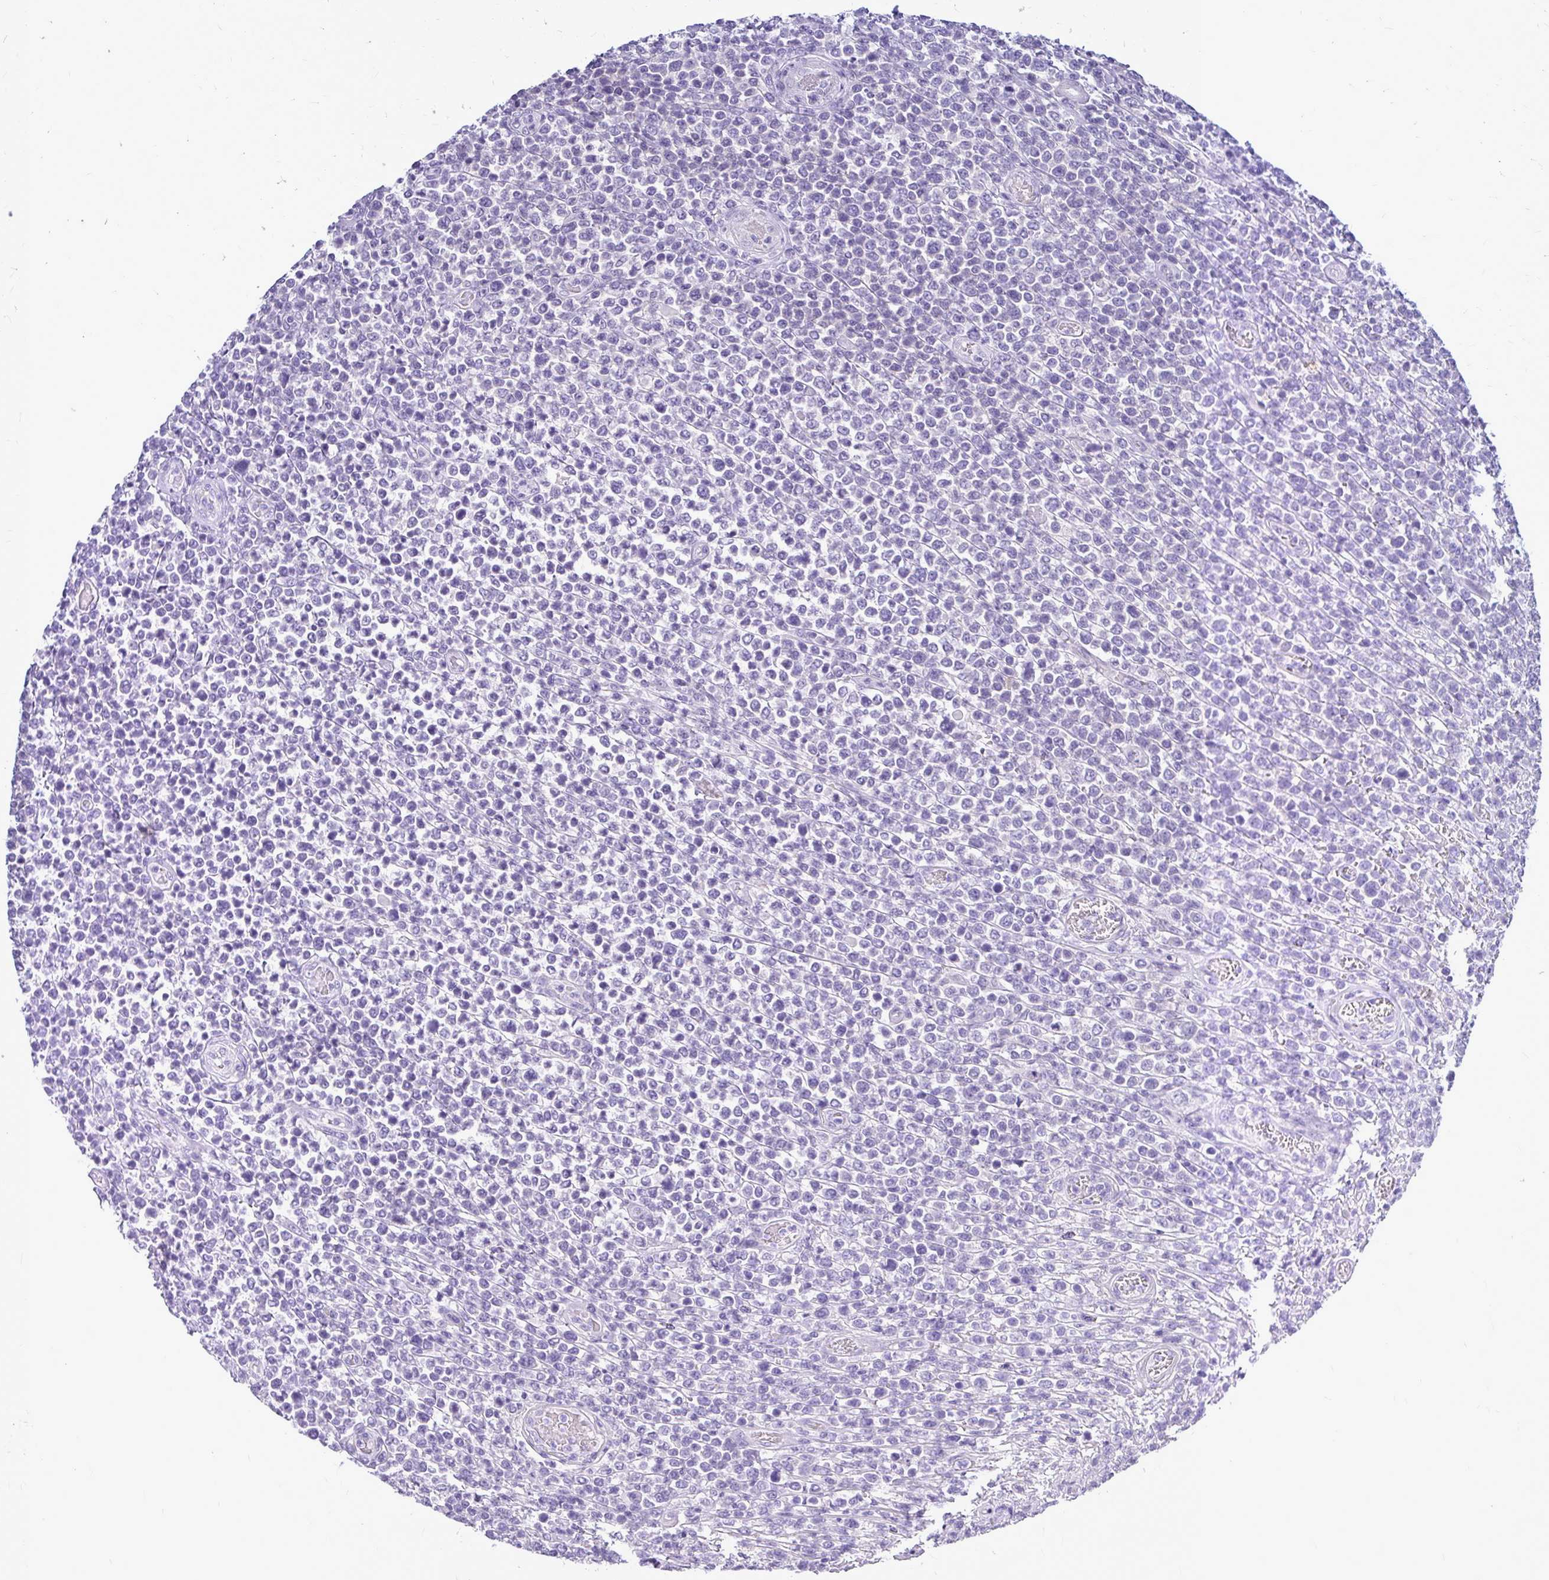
{"staining": {"intensity": "negative", "quantity": "none", "location": "none"}, "tissue": "lymphoma", "cell_type": "Tumor cells", "image_type": "cancer", "snomed": [{"axis": "morphology", "description": "Malignant lymphoma, non-Hodgkin's type, High grade"}, {"axis": "topography", "description": "Soft tissue"}], "caption": "Immunohistochemical staining of human lymphoma displays no significant positivity in tumor cells.", "gene": "MAP1LC3A", "patient": {"sex": "female", "age": 56}}